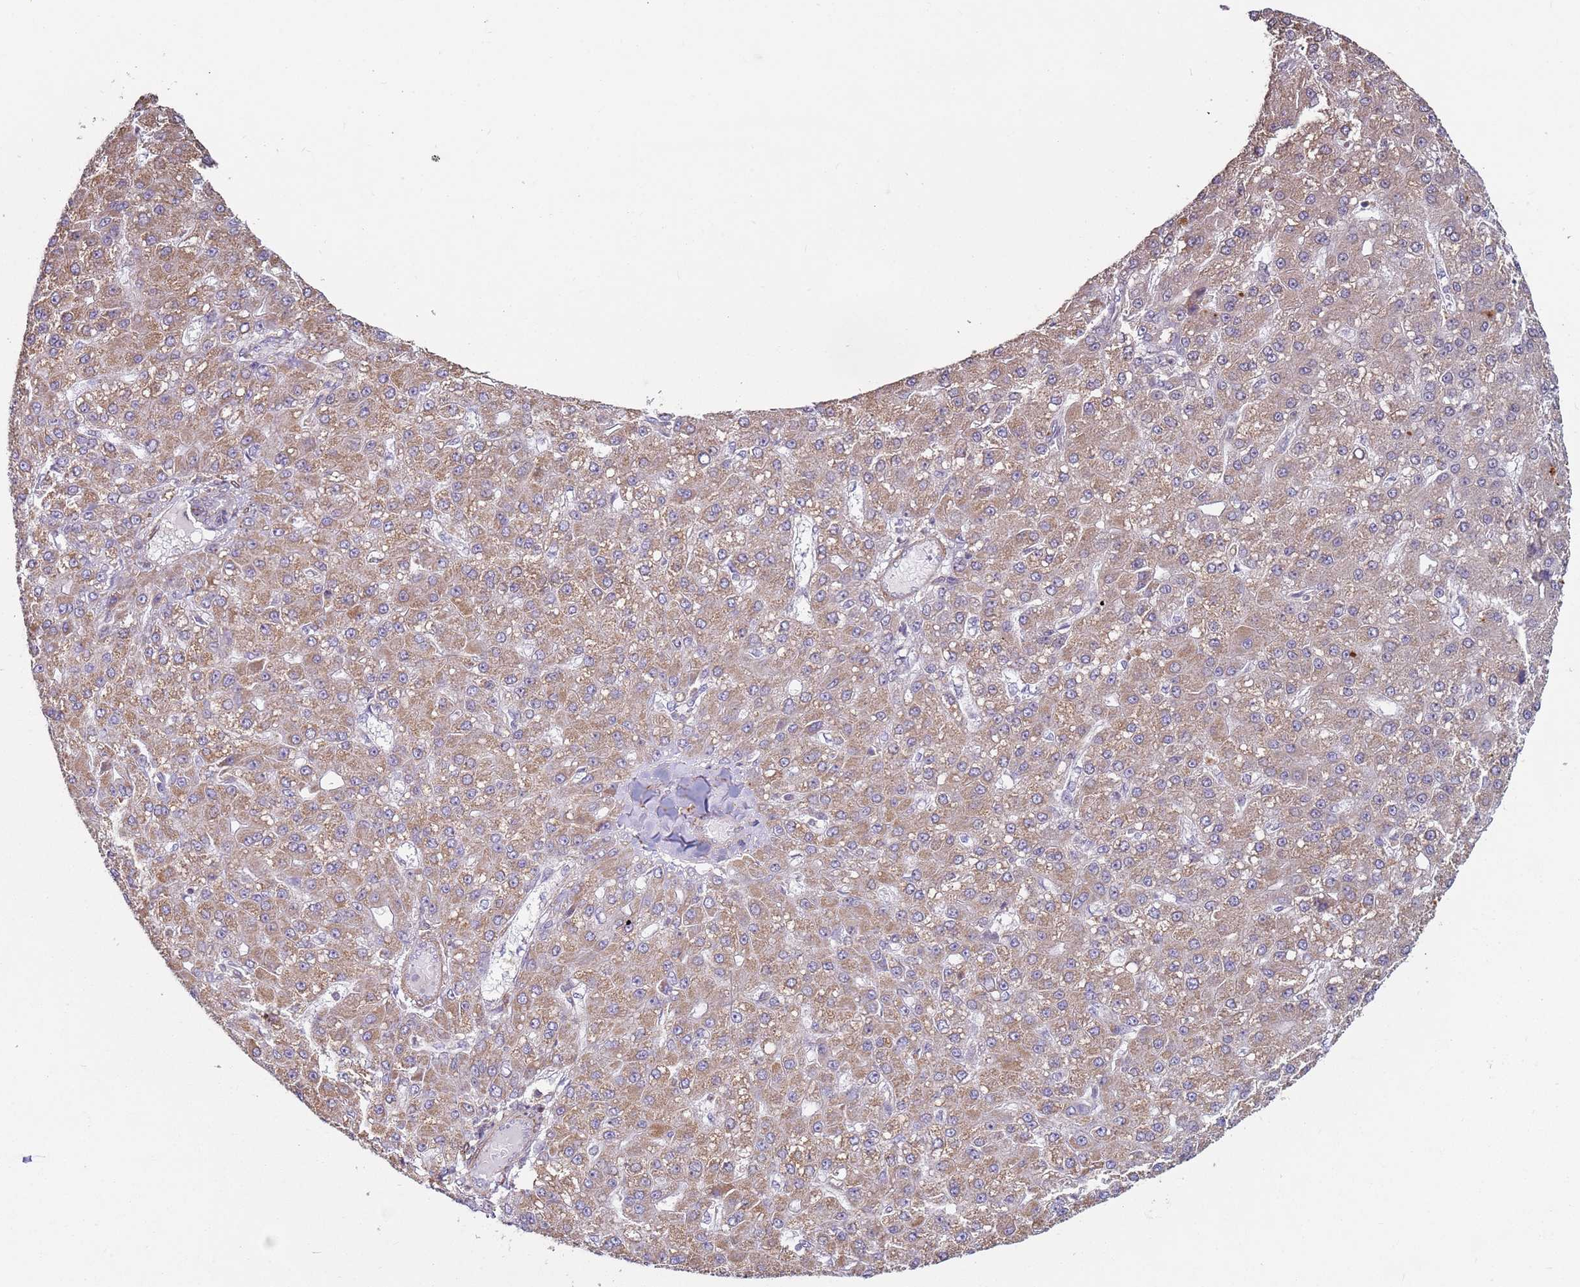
{"staining": {"intensity": "moderate", "quantity": ">75%", "location": "cytoplasmic/membranous"}, "tissue": "liver cancer", "cell_type": "Tumor cells", "image_type": "cancer", "snomed": [{"axis": "morphology", "description": "Carcinoma, Hepatocellular, NOS"}, {"axis": "topography", "description": "Liver"}], "caption": "Immunohistochemistry (IHC) micrograph of neoplastic tissue: human liver cancer (hepatocellular carcinoma) stained using immunohistochemistry shows medium levels of moderate protein expression localized specifically in the cytoplasmic/membranous of tumor cells, appearing as a cytoplasmic/membranous brown color.", "gene": "SNAPC4", "patient": {"sex": "male", "age": 67}}